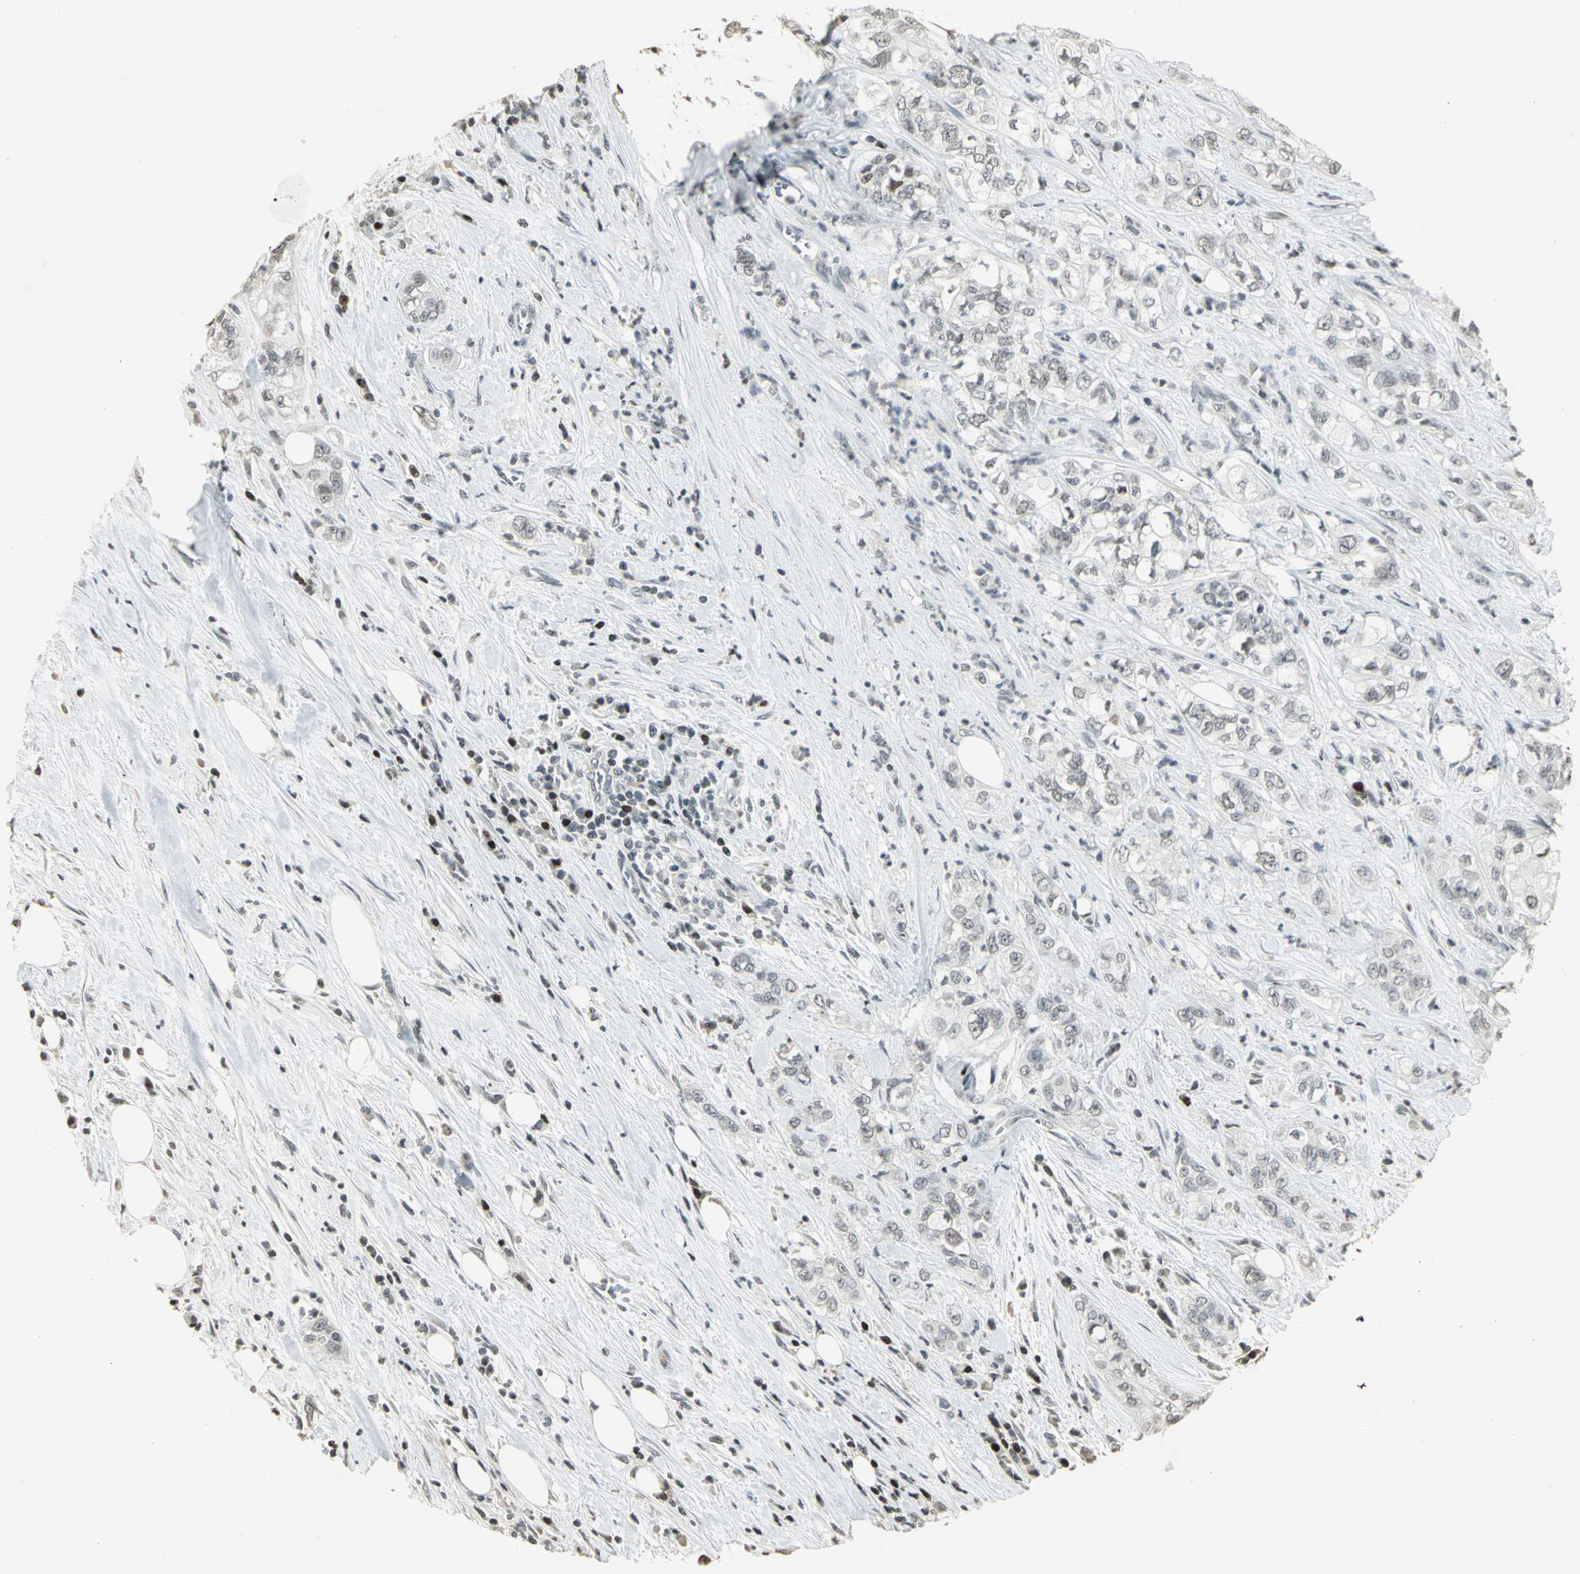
{"staining": {"intensity": "negative", "quantity": "none", "location": "none"}, "tissue": "pancreatic cancer", "cell_type": "Tumor cells", "image_type": "cancer", "snomed": [{"axis": "morphology", "description": "Adenocarcinoma, NOS"}, {"axis": "topography", "description": "Pancreas"}], "caption": "Pancreatic cancer stained for a protein using IHC shows no staining tumor cells.", "gene": "KDM1A", "patient": {"sex": "male", "age": 70}}